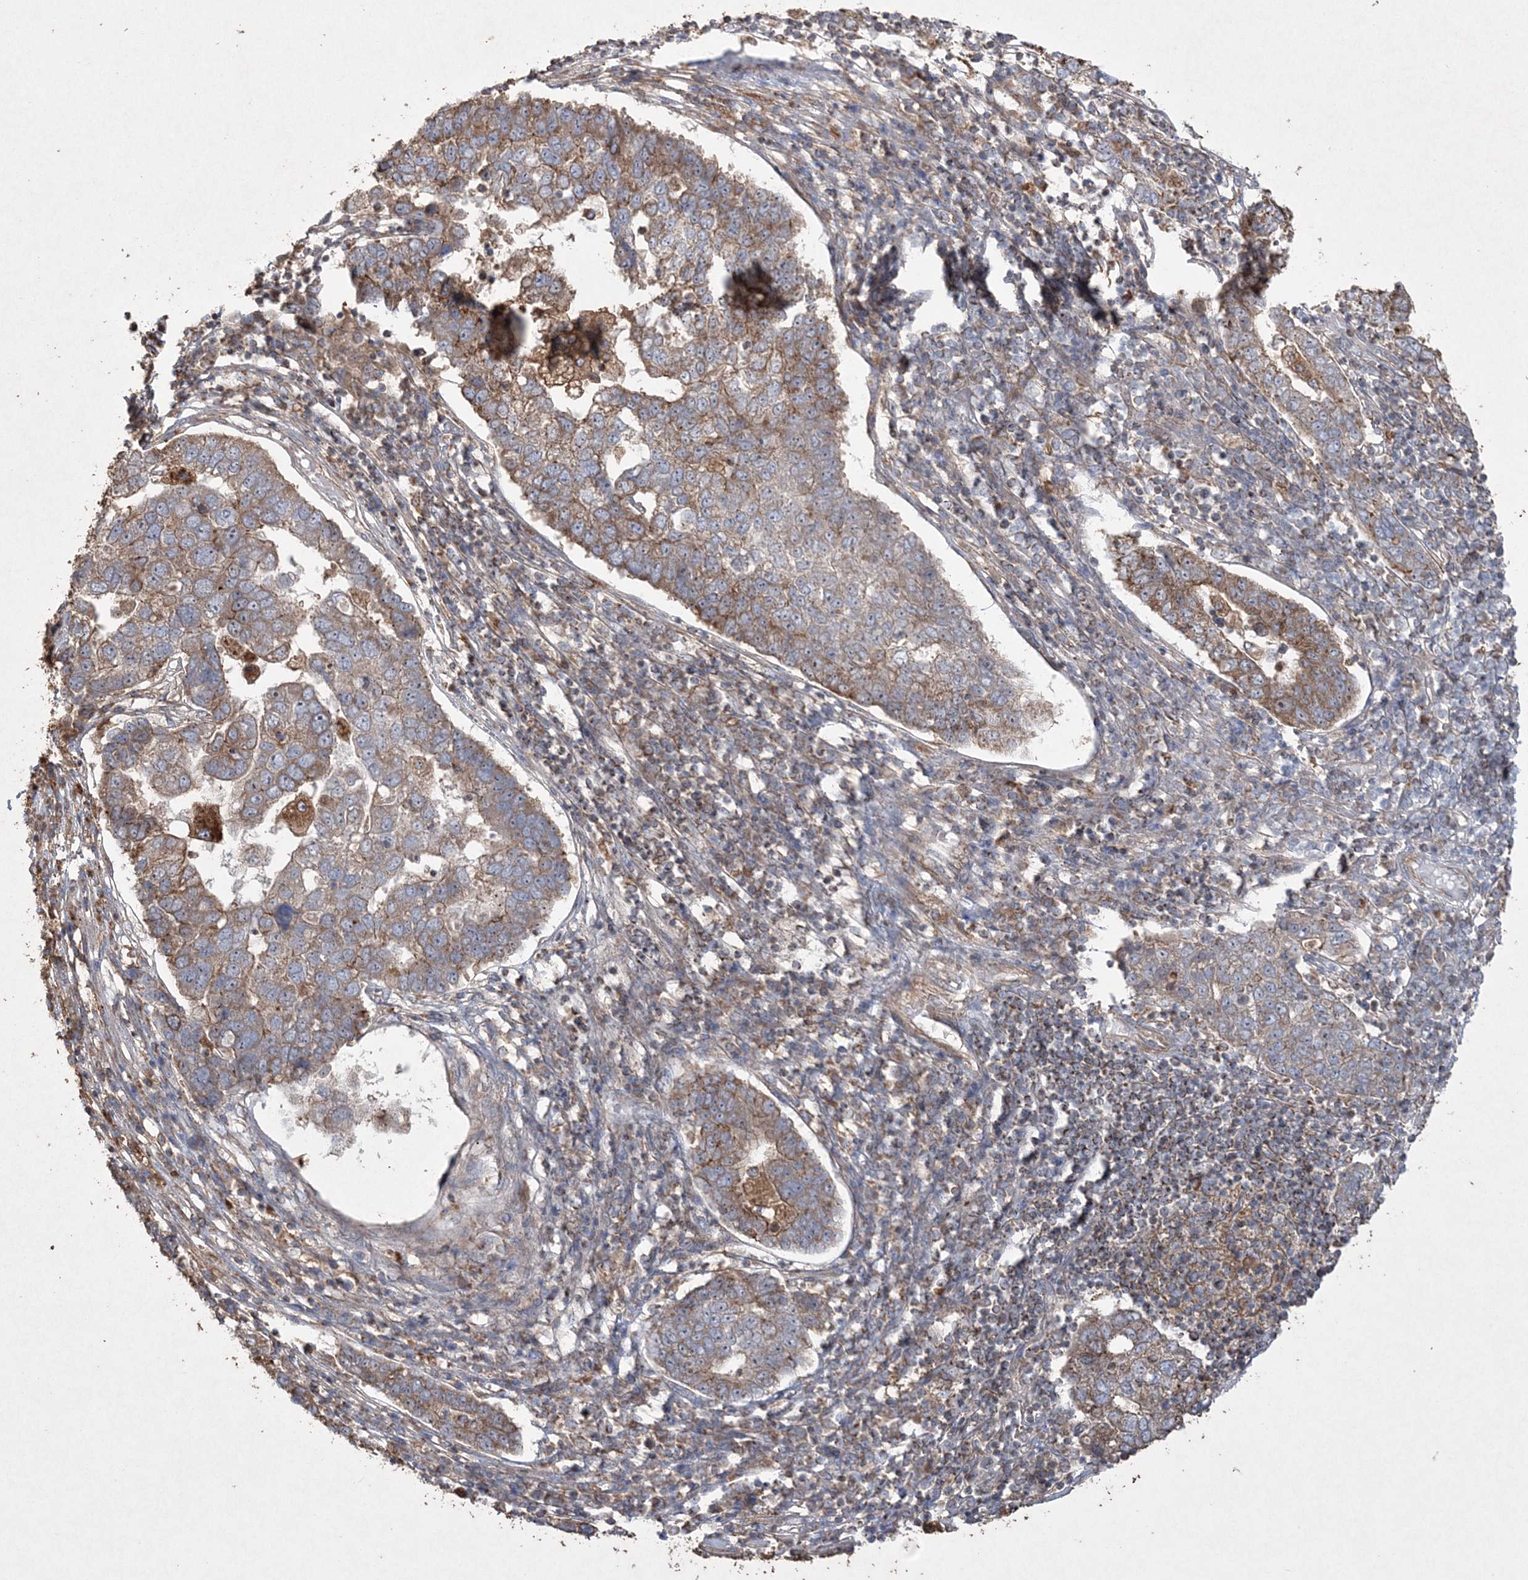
{"staining": {"intensity": "moderate", "quantity": ">75%", "location": "cytoplasmic/membranous"}, "tissue": "pancreatic cancer", "cell_type": "Tumor cells", "image_type": "cancer", "snomed": [{"axis": "morphology", "description": "Adenocarcinoma, NOS"}, {"axis": "topography", "description": "Pancreas"}], "caption": "IHC (DAB) staining of human pancreatic cancer (adenocarcinoma) displays moderate cytoplasmic/membranous protein staining in about >75% of tumor cells.", "gene": "TTC7A", "patient": {"sex": "female", "age": 61}}